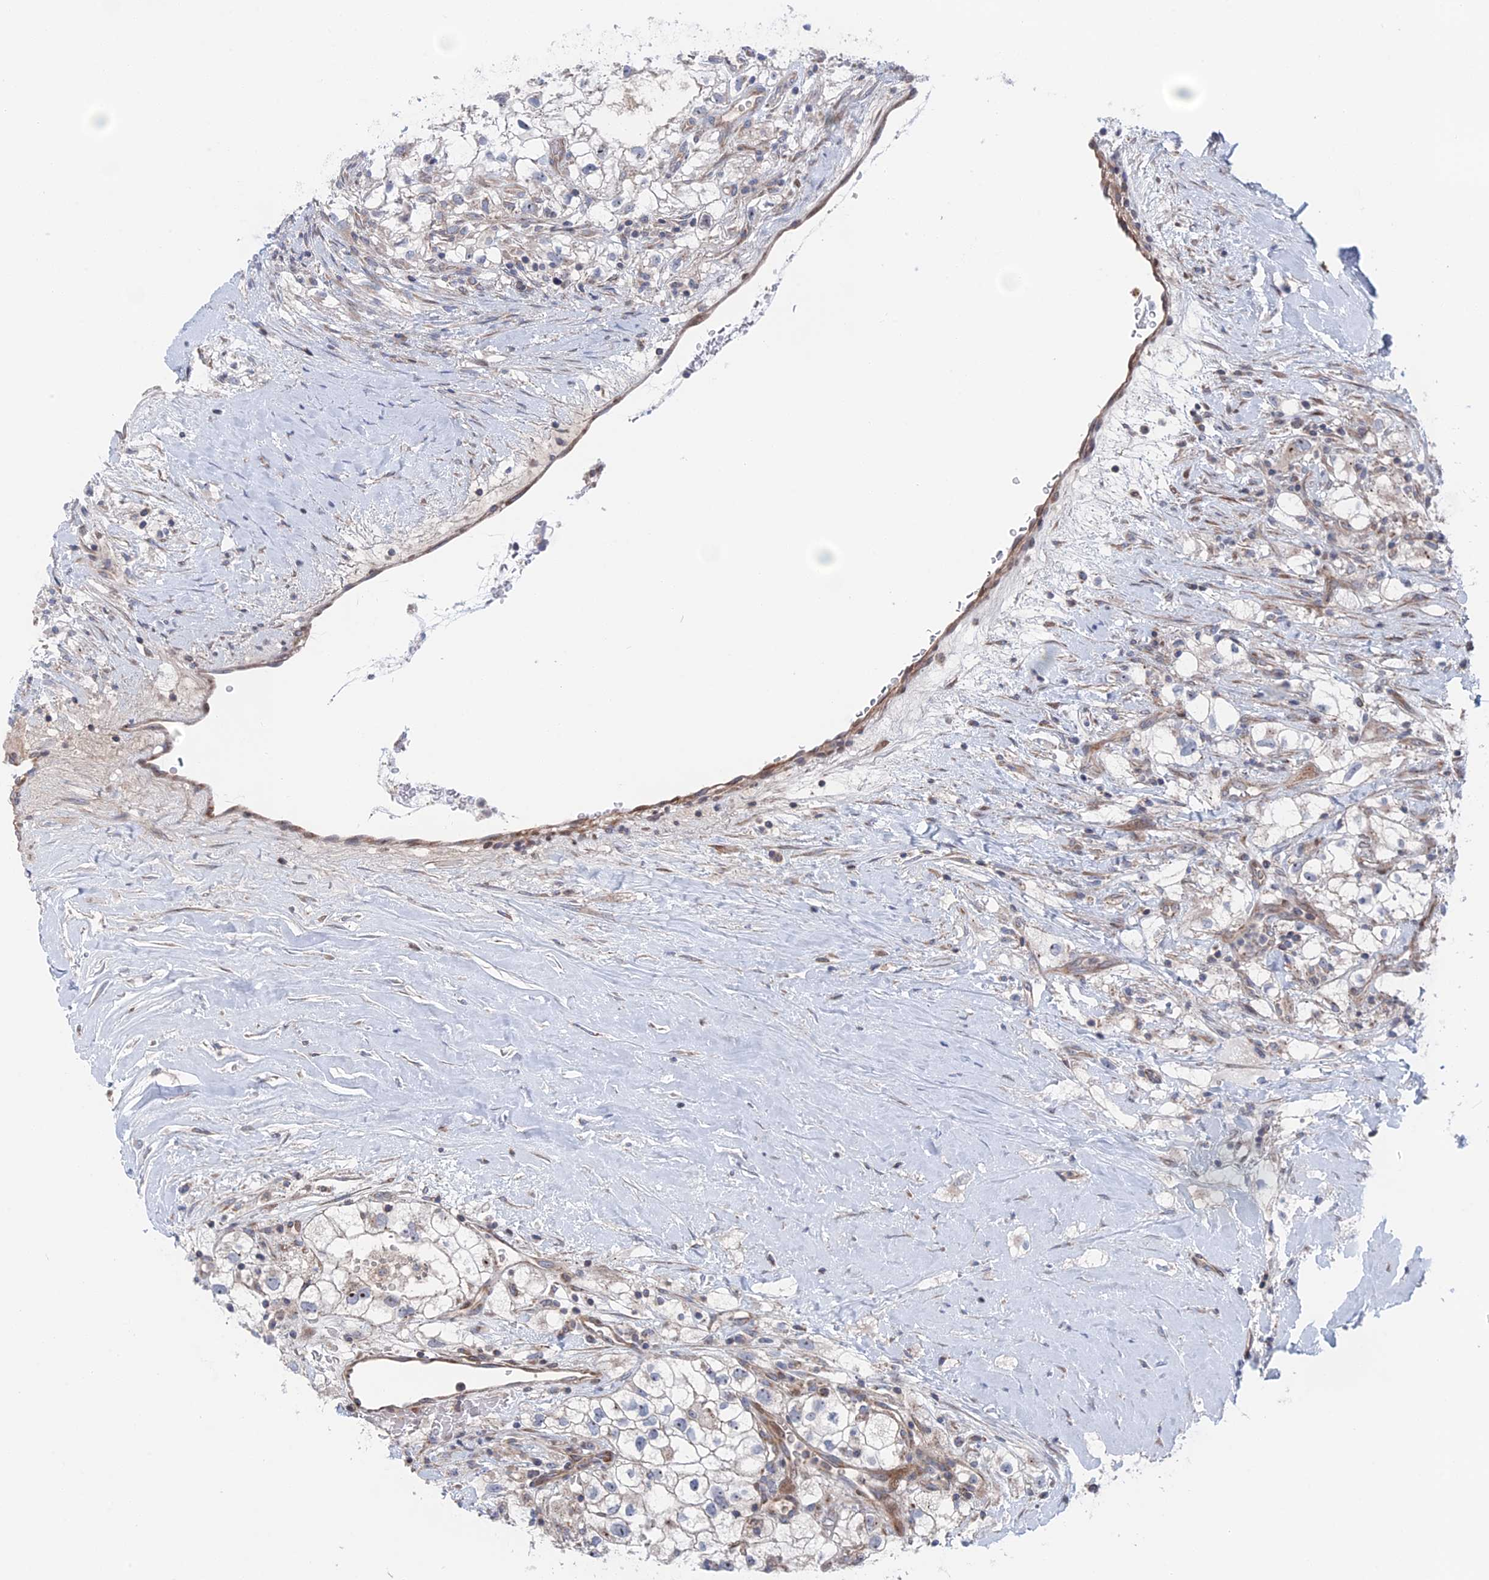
{"staining": {"intensity": "weak", "quantity": "<25%", "location": "nuclear"}, "tissue": "renal cancer", "cell_type": "Tumor cells", "image_type": "cancer", "snomed": [{"axis": "morphology", "description": "Adenocarcinoma, NOS"}, {"axis": "topography", "description": "Kidney"}], "caption": "Immunohistochemical staining of human renal cancer (adenocarcinoma) shows no significant staining in tumor cells.", "gene": "IL7", "patient": {"sex": "male", "age": 59}}